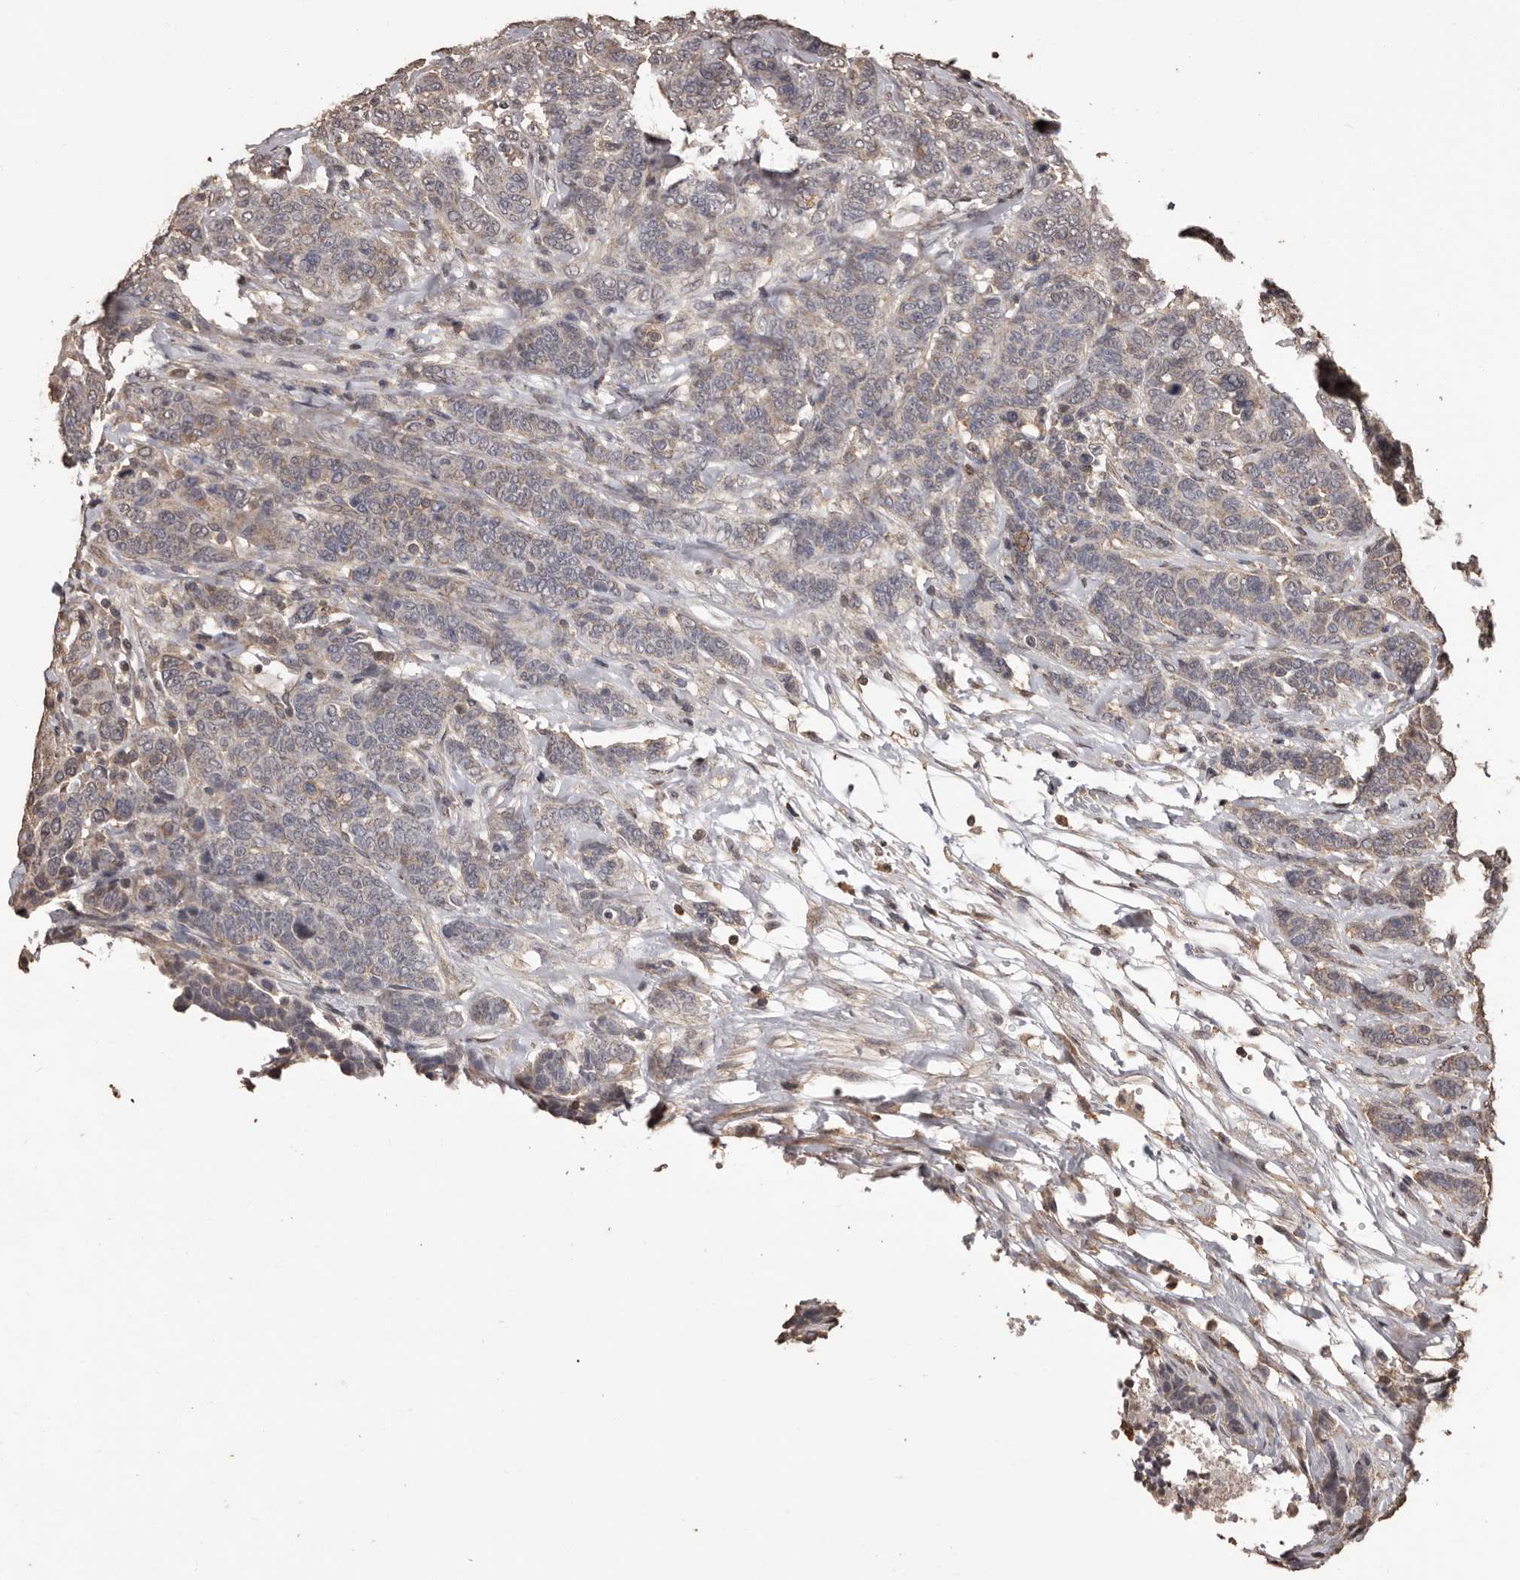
{"staining": {"intensity": "weak", "quantity": "<25%", "location": "cytoplasmic/membranous"}, "tissue": "breast cancer", "cell_type": "Tumor cells", "image_type": "cancer", "snomed": [{"axis": "morphology", "description": "Duct carcinoma"}, {"axis": "topography", "description": "Breast"}], "caption": "Immunohistochemical staining of breast cancer (infiltrating ductal carcinoma) shows no significant expression in tumor cells. (DAB (3,3'-diaminobenzidine) IHC visualized using brightfield microscopy, high magnification).", "gene": "NAV1", "patient": {"sex": "female", "age": 37}}